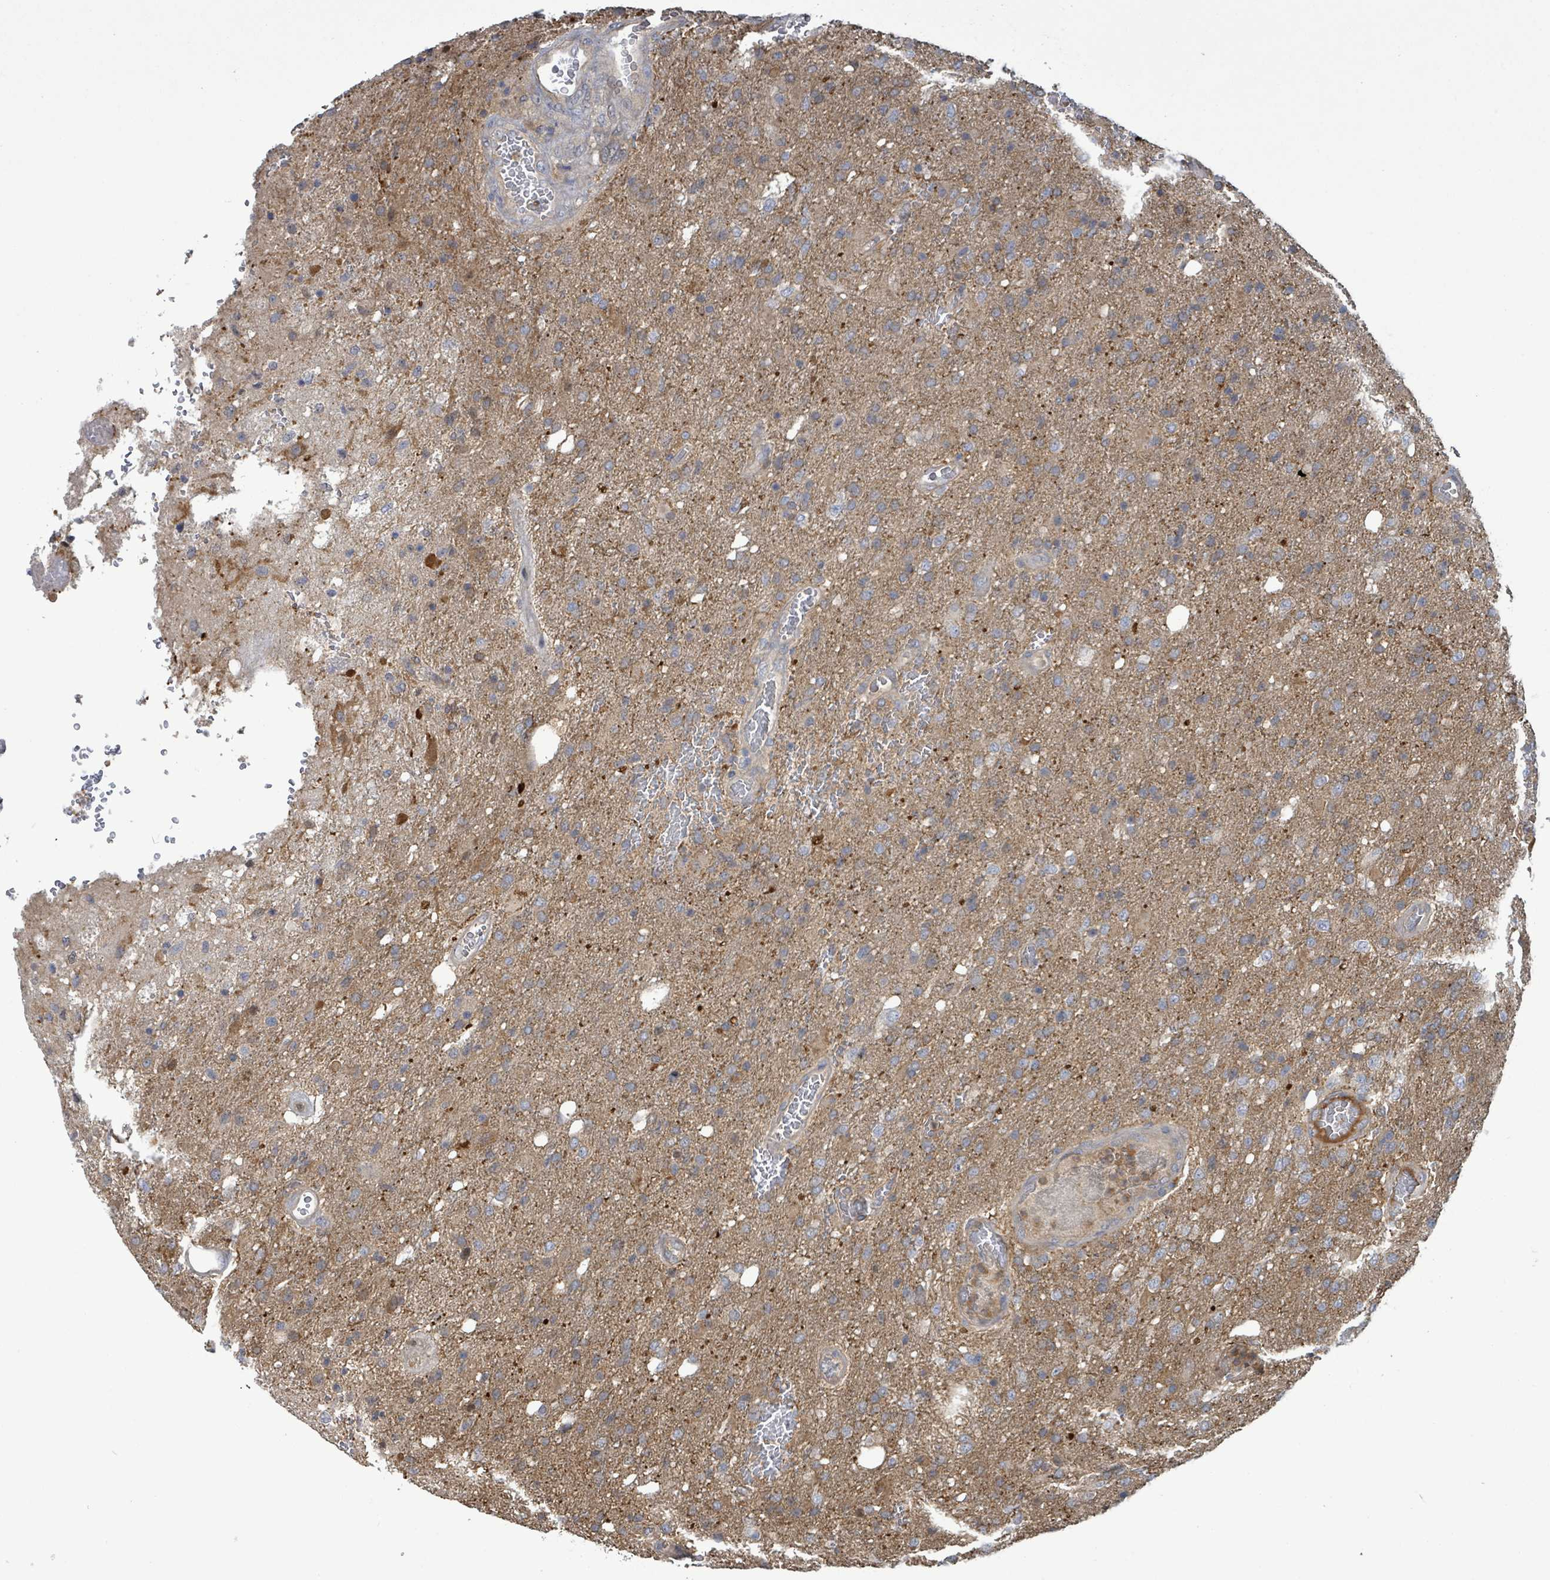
{"staining": {"intensity": "negative", "quantity": "none", "location": "none"}, "tissue": "glioma", "cell_type": "Tumor cells", "image_type": "cancer", "snomed": [{"axis": "morphology", "description": "Glioma, malignant, High grade"}, {"axis": "topography", "description": "Brain"}], "caption": "Tumor cells are negative for brown protein staining in glioma.", "gene": "PGAM1", "patient": {"sex": "female", "age": 74}}